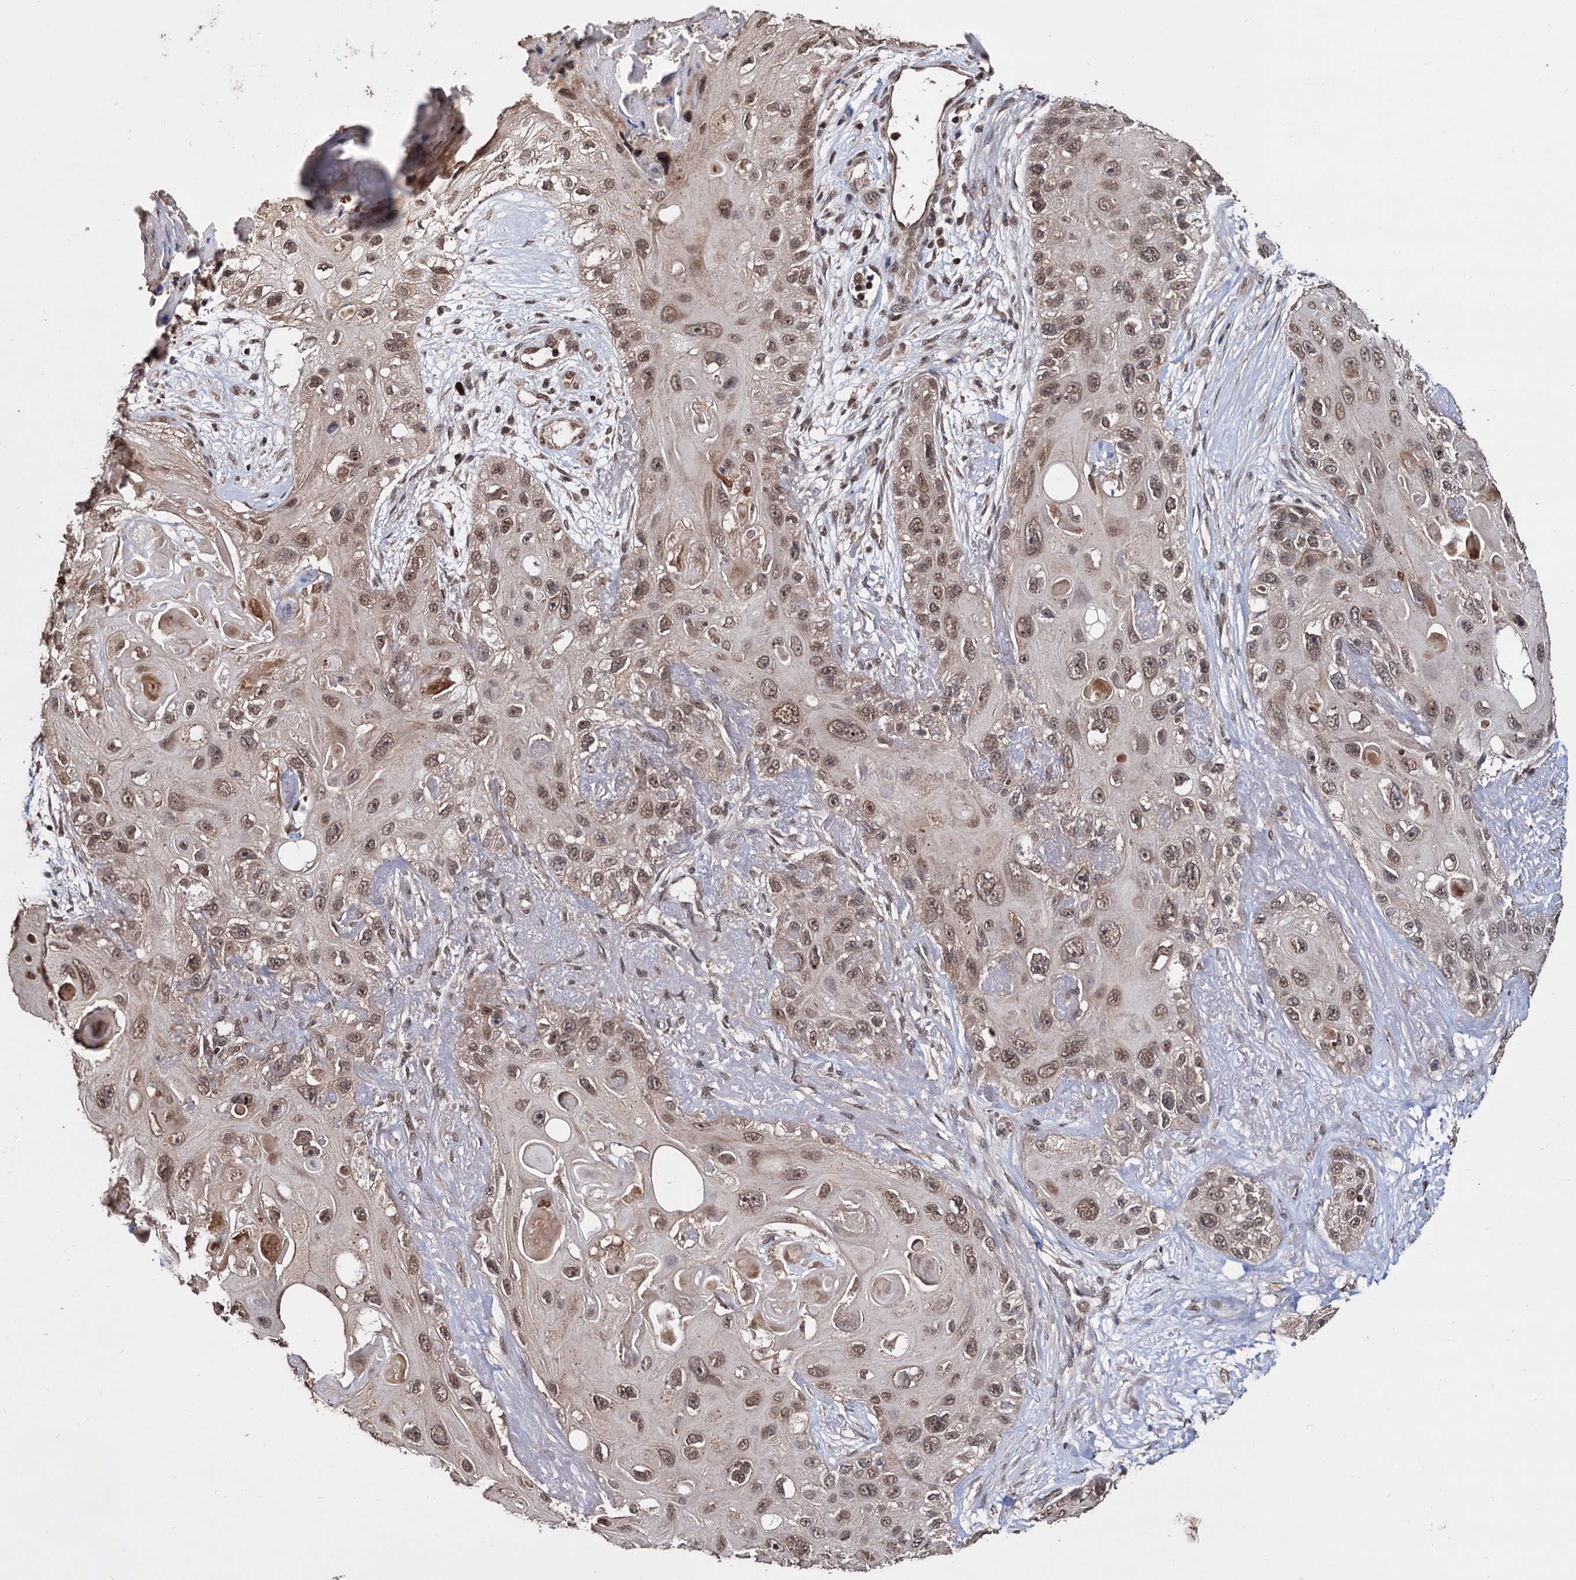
{"staining": {"intensity": "moderate", "quantity": ">75%", "location": "nuclear"}, "tissue": "skin cancer", "cell_type": "Tumor cells", "image_type": "cancer", "snomed": [{"axis": "morphology", "description": "Normal tissue, NOS"}, {"axis": "morphology", "description": "Squamous cell carcinoma, NOS"}, {"axis": "topography", "description": "Skin"}], "caption": "IHC of human squamous cell carcinoma (skin) displays medium levels of moderate nuclear expression in approximately >75% of tumor cells.", "gene": "KLF5", "patient": {"sex": "male", "age": 72}}